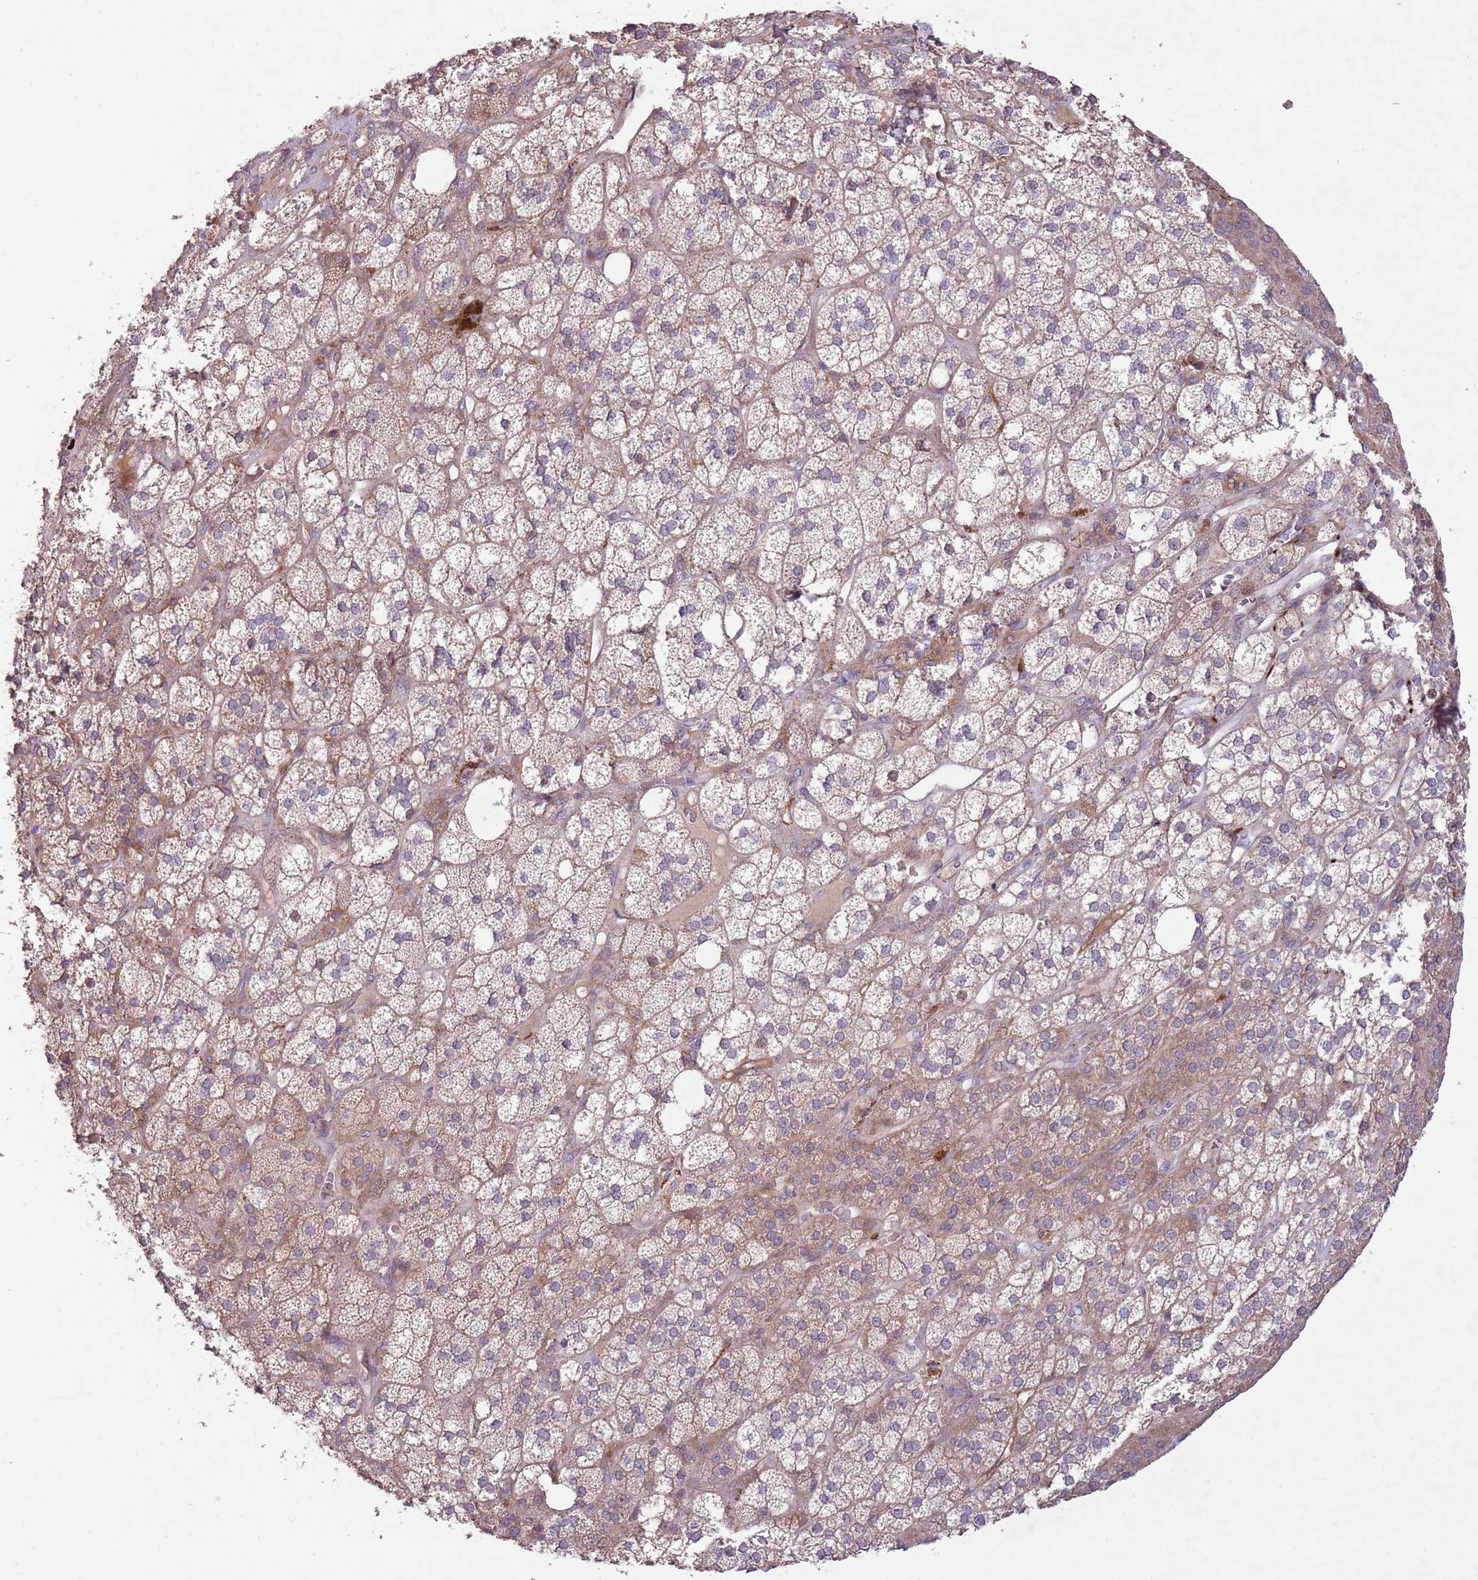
{"staining": {"intensity": "weak", "quantity": "25%-75%", "location": "cytoplasmic/membranous"}, "tissue": "adrenal gland", "cell_type": "Glandular cells", "image_type": "normal", "snomed": [{"axis": "morphology", "description": "Normal tissue, NOS"}, {"axis": "topography", "description": "Adrenal gland"}], "caption": "Protein expression by immunohistochemistry (IHC) demonstrates weak cytoplasmic/membranous staining in approximately 25%-75% of glandular cells in normal adrenal gland. (IHC, brightfield microscopy, high magnification).", "gene": "OR2V1", "patient": {"sex": "male", "age": 61}}